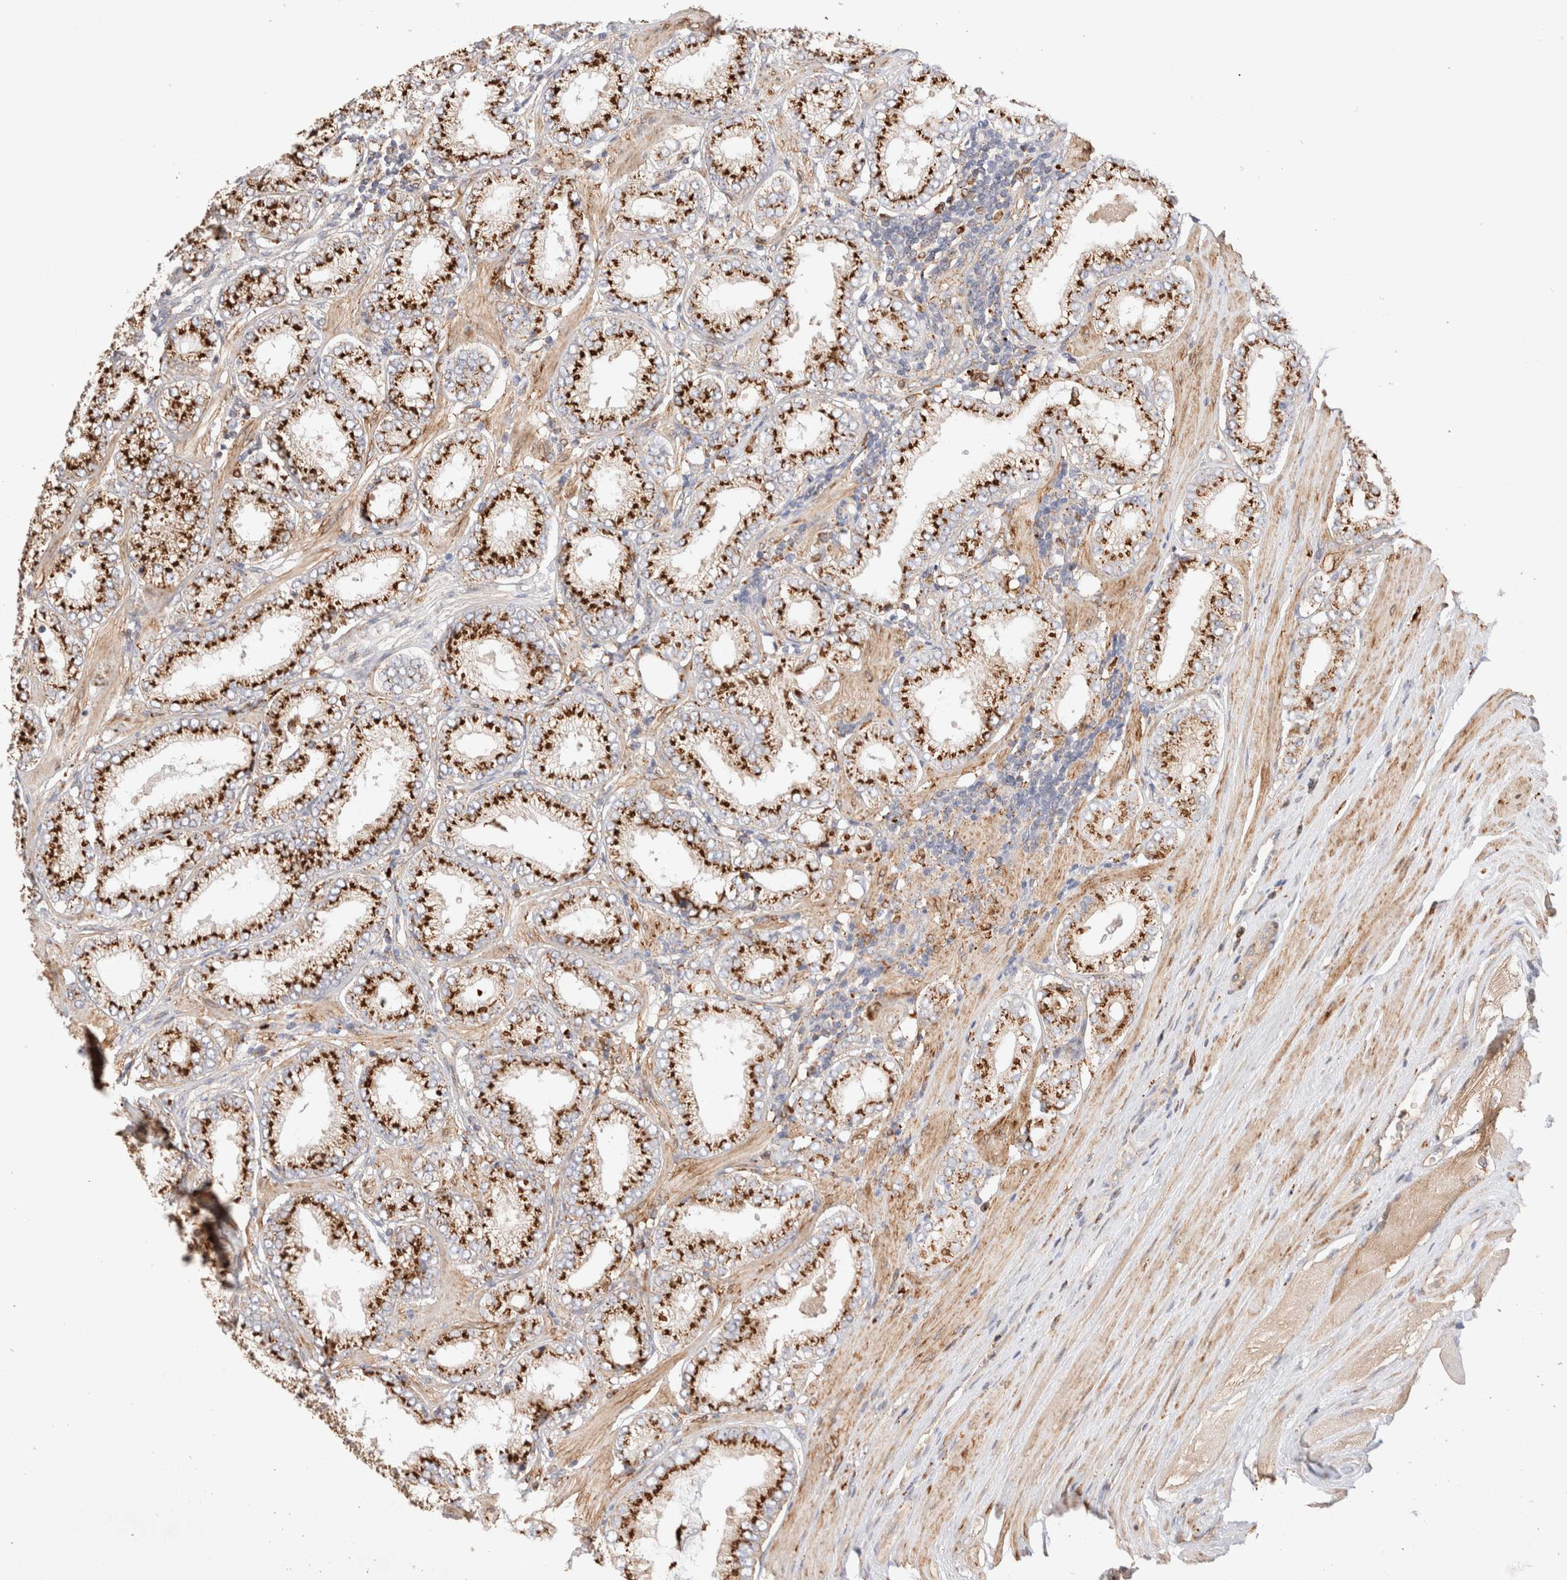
{"staining": {"intensity": "strong", "quantity": ">75%", "location": "cytoplasmic/membranous"}, "tissue": "prostate cancer", "cell_type": "Tumor cells", "image_type": "cancer", "snomed": [{"axis": "morphology", "description": "Adenocarcinoma, Low grade"}, {"axis": "topography", "description": "Prostate"}], "caption": "Prostate cancer (low-grade adenocarcinoma) stained with a protein marker exhibits strong staining in tumor cells.", "gene": "RABEPK", "patient": {"sex": "male", "age": 62}}